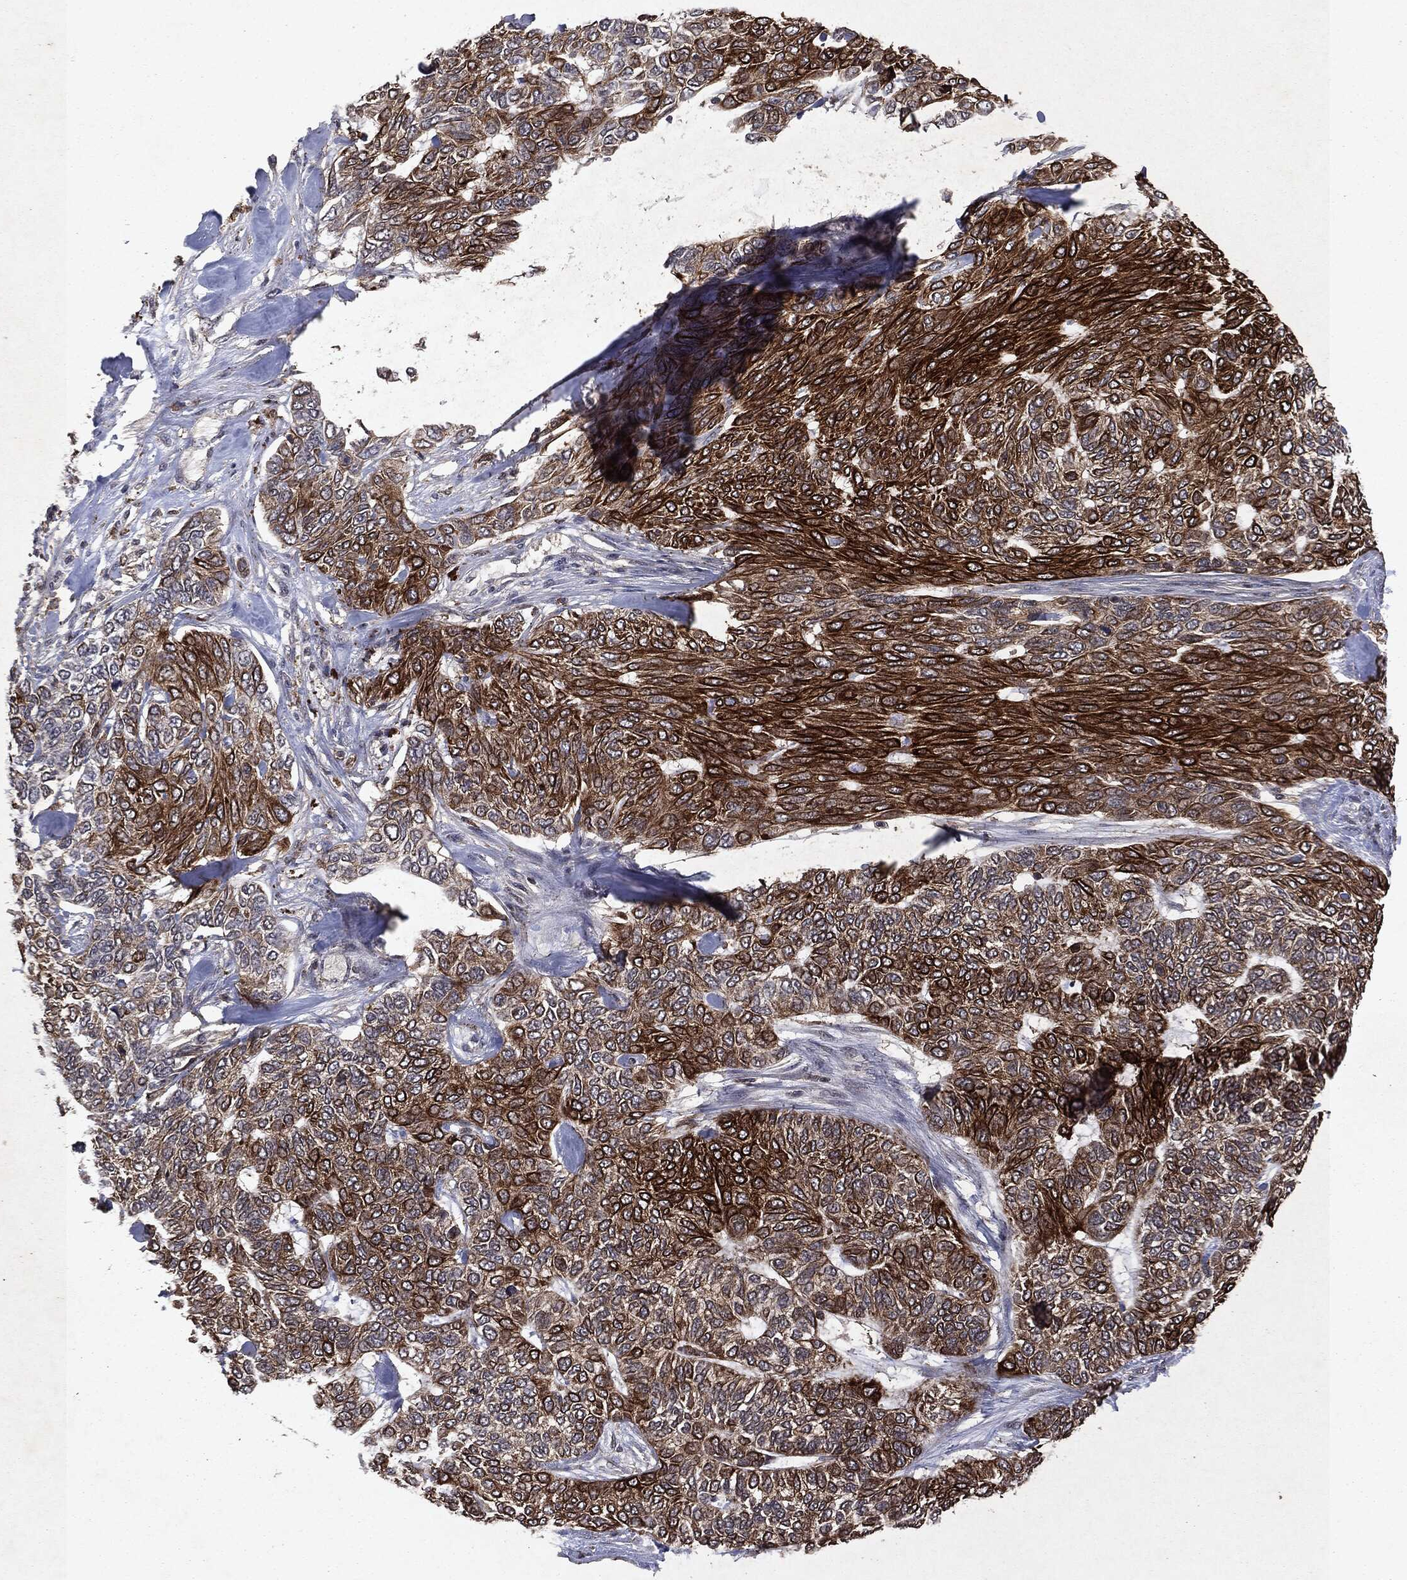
{"staining": {"intensity": "strong", "quantity": "25%-75%", "location": "cytoplasmic/membranous"}, "tissue": "skin cancer", "cell_type": "Tumor cells", "image_type": "cancer", "snomed": [{"axis": "morphology", "description": "Basal cell carcinoma"}, {"axis": "topography", "description": "Skin"}], "caption": "This is a micrograph of immunohistochemistry (IHC) staining of skin basal cell carcinoma, which shows strong expression in the cytoplasmic/membranous of tumor cells.", "gene": "MTOR", "patient": {"sex": "female", "age": 65}}